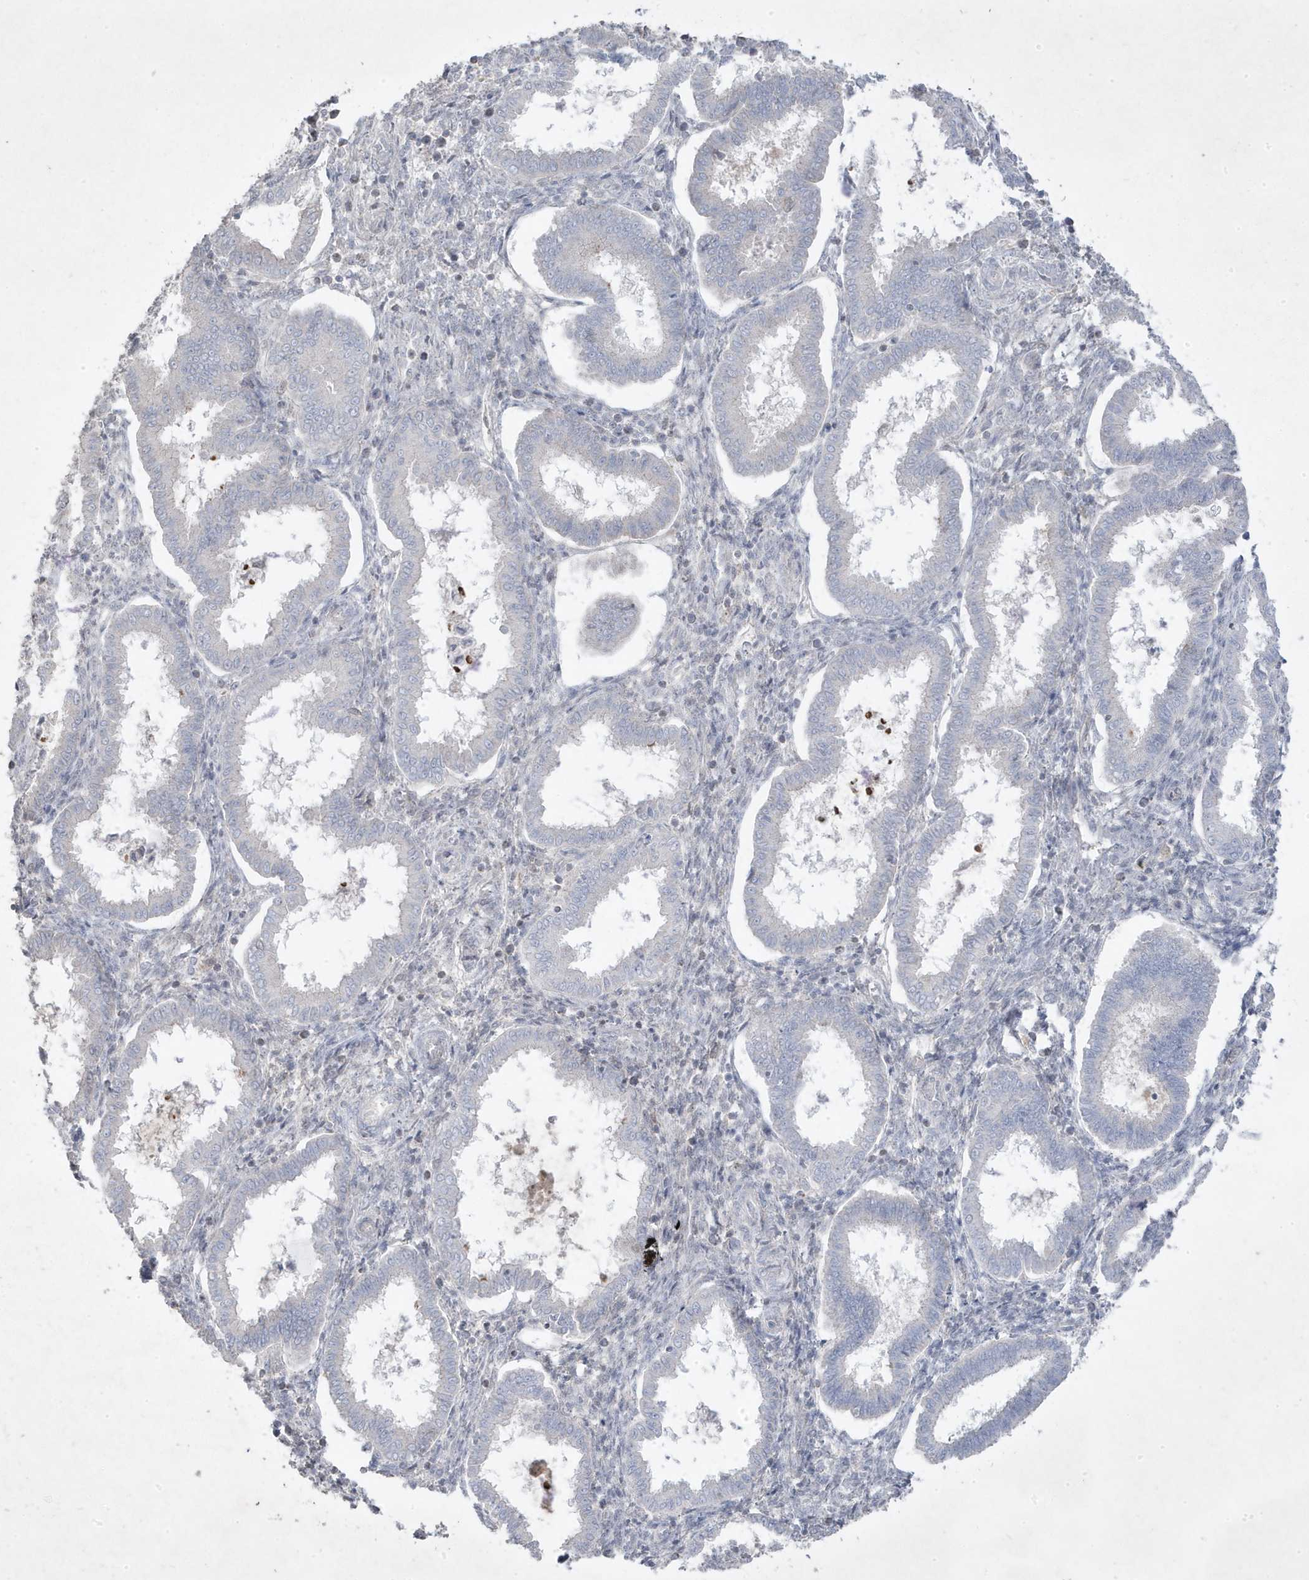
{"staining": {"intensity": "negative", "quantity": "none", "location": "none"}, "tissue": "endometrium", "cell_type": "Cells in endometrial stroma", "image_type": "normal", "snomed": [{"axis": "morphology", "description": "Normal tissue, NOS"}, {"axis": "topography", "description": "Endometrium"}], "caption": "Immunohistochemistry image of normal endometrium: human endometrium stained with DAB exhibits no significant protein staining in cells in endometrial stroma. (Brightfield microscopy of DAB IHC at high magnification).", "gene": "RGL4", "patient": {"sex": "female", "age": 24}}